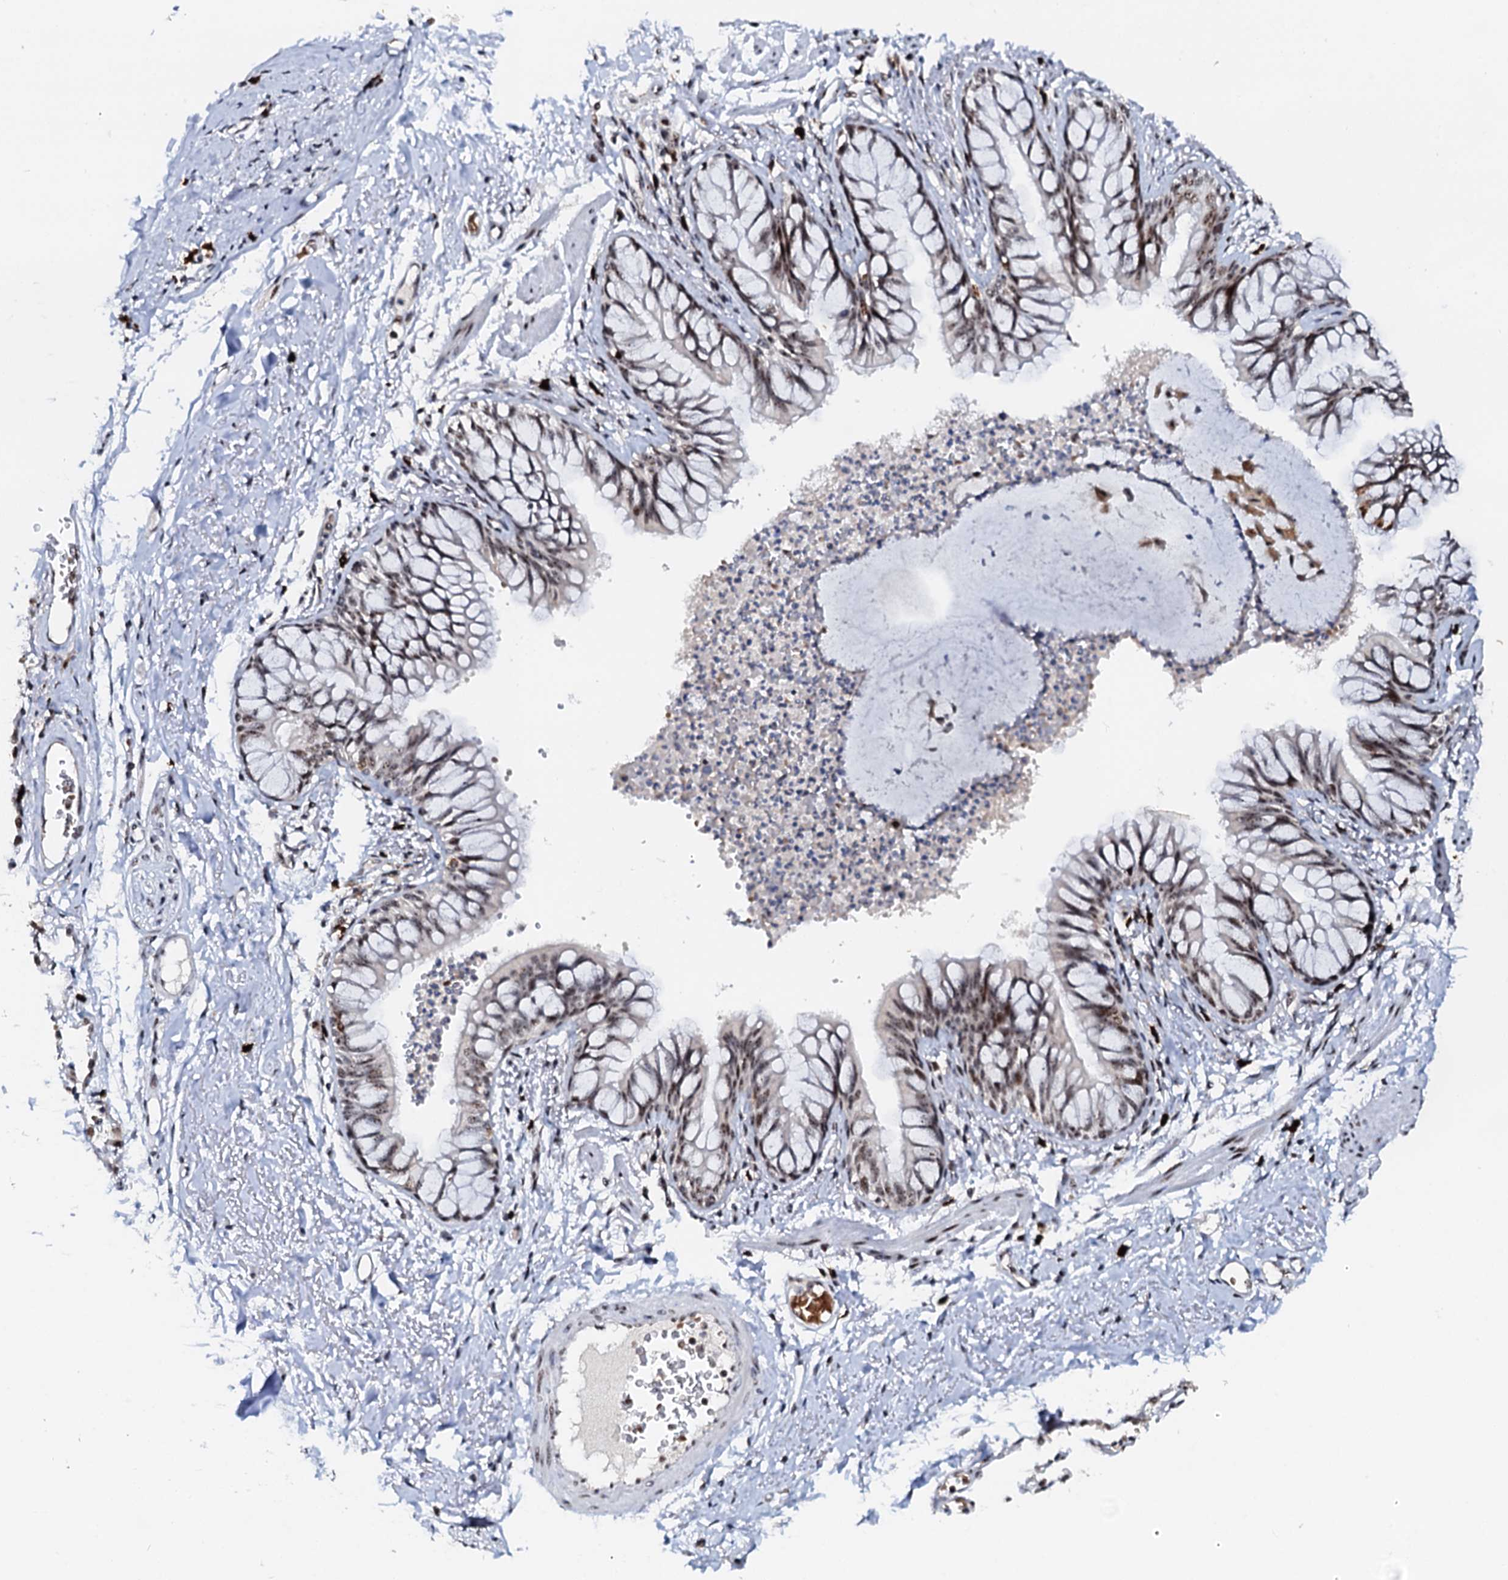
{"staining": {"intensity": "moderate", "quantity": "25%-75%", "location": "nuclear"}, "tissue": "bronchus", "cell_type": "Respiratory epithelial cells", "image_type": "normal", "snomed": [{"axis": "morphology", "description": "Normal tissue, NOS"}, {"axis": "topography", "description": "Cartilage tissue"}, {"axis": "topography", "description": "Bronchus"}, {"axis": "topography", "description": "Lung"}], "caption": "Human bronchus stained with a brown dye displays moderate nuclear positive expression in approximately 25%-75% of respiratory epithelial cells.", "gene": "NEUROG3", "patient": {"sex": "female", "age": 49}}